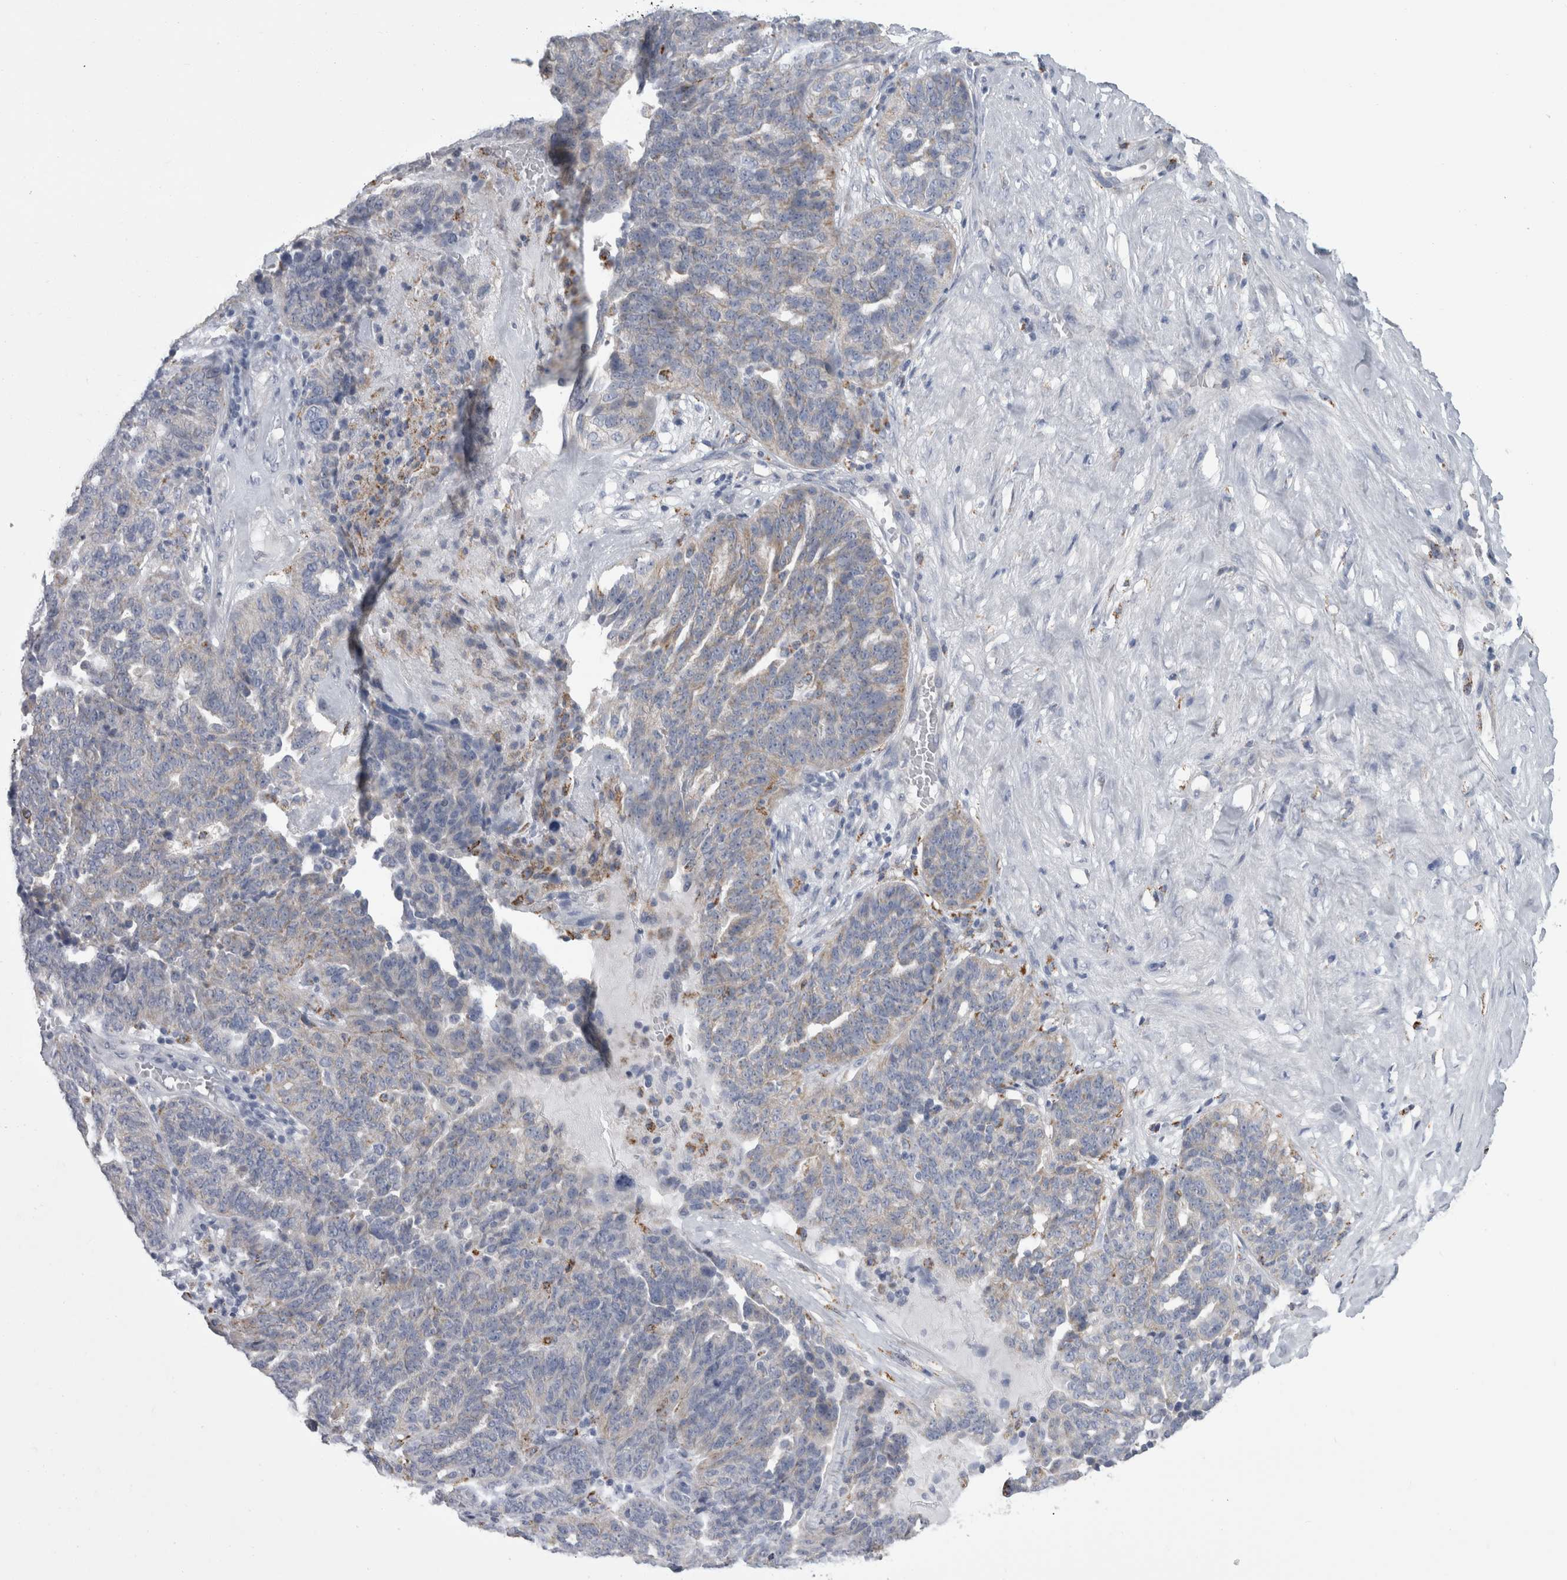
{"staining": {"intensity": "moderate", "quantity": "<25%", "location": "cytoplasmic/membranous"}, "tissue": "ovarian cancer", "cell_type": "Tumor cells", "image_type": "cancer", "snomed": [{"axis": "morphology", "description": "Cystadenocarcinoma, serous, NOS"}, {"axis": "topography", "description": "Ovary"}], "caption": "A low amount of moderate cytoplasmic/membranous positivity is present in about <25% of tumor cells in ovarian cancer tissue.", "gene": "GATM", "patient": {"sex": "female", "age": 59}}